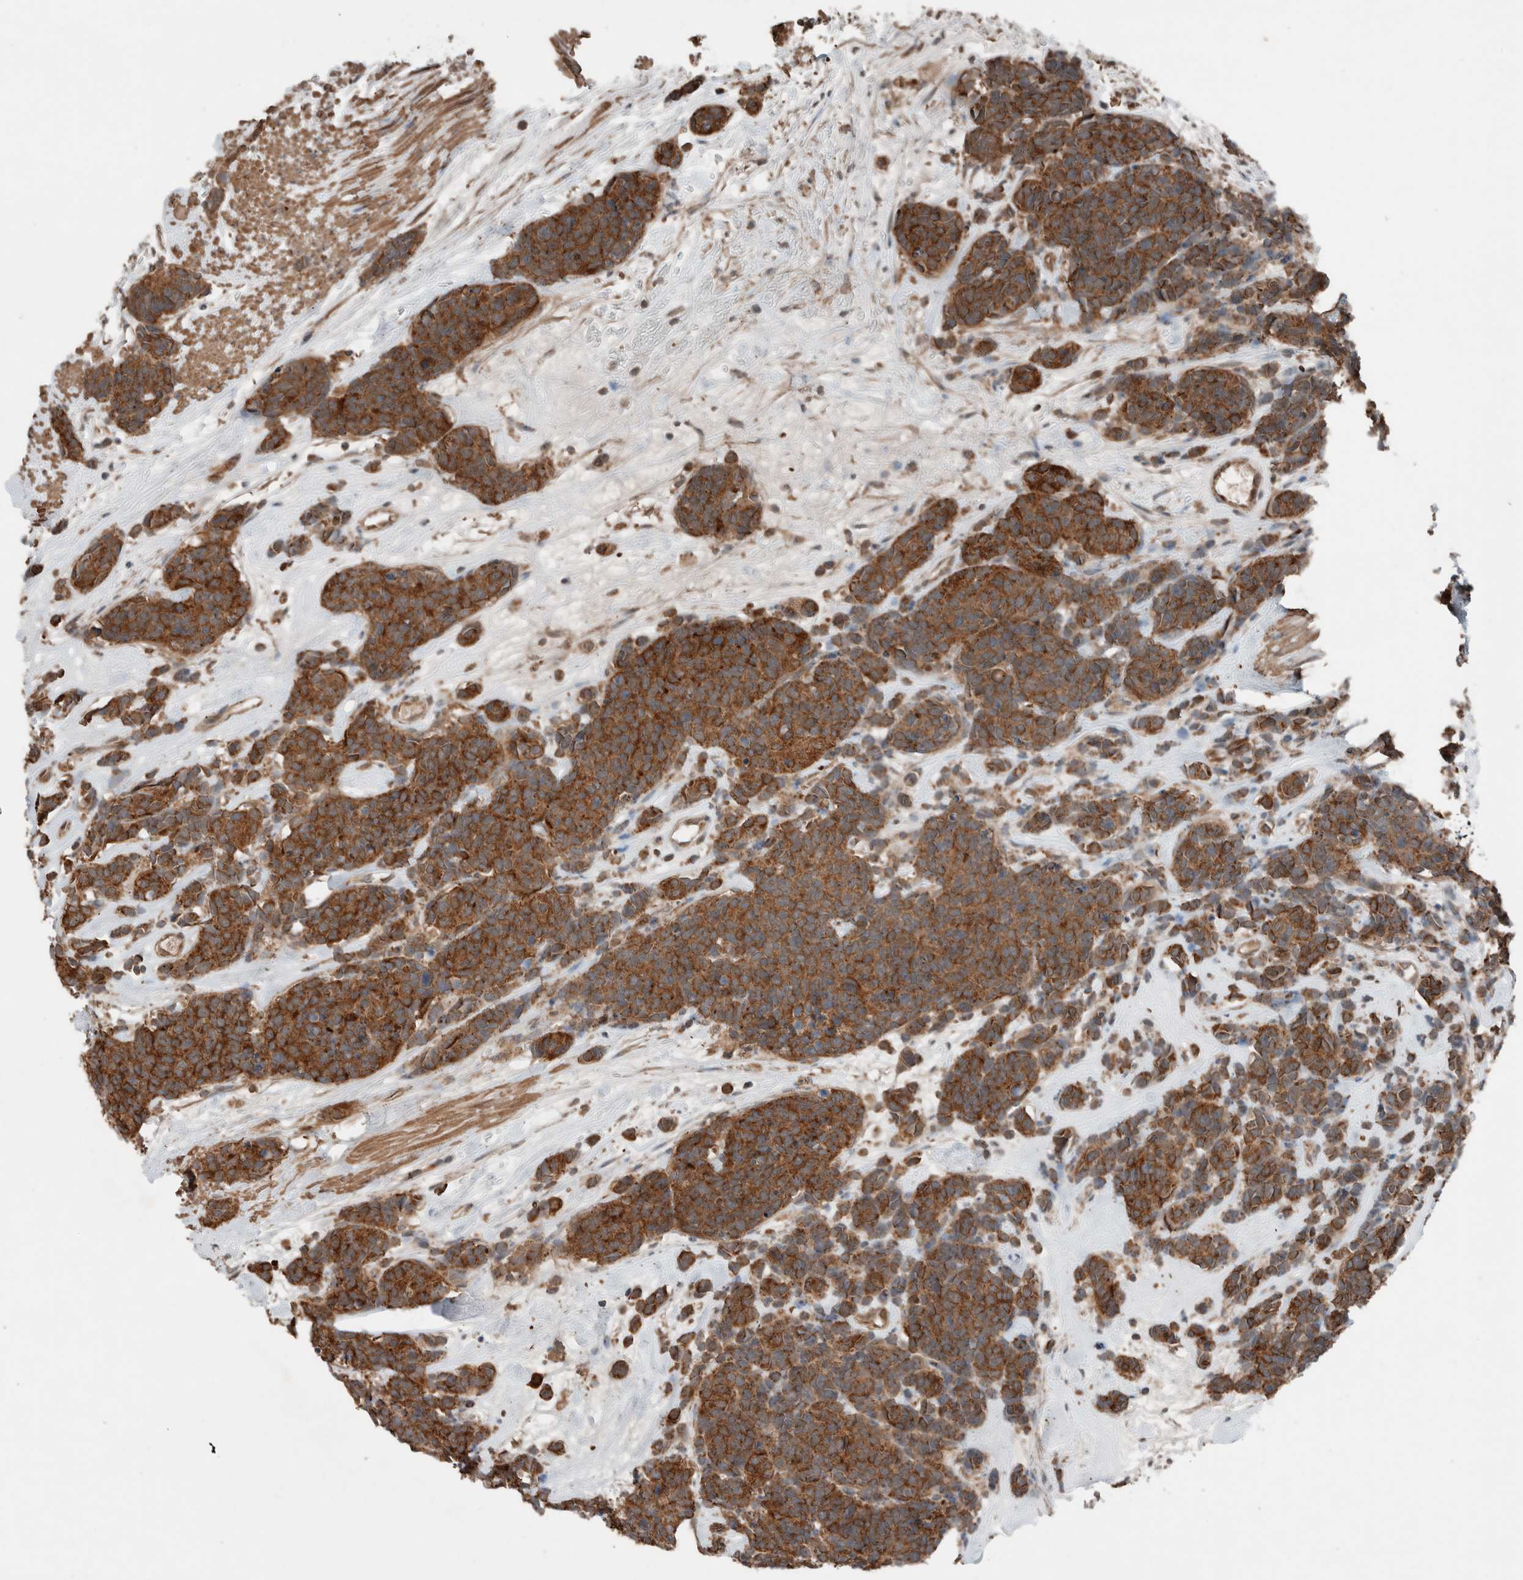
{"staining": {"intensity": "strong", "quantity": ">75%", "location": "cytoplasmic/membranous"}, "tissue": "carcinoid", "cell_type": "Tumor cells", "image_type": "cancer", "snomed": [{"axis": "morphology", "description": "Carcinoma, NOS"}, {"axis": "morphology", "description": "Carcinoid, malignant, NOS"}, {"axis": "topography", "description": "Urinary bladder"}], "caption": "The photomicrograph exhibits a brown stain indicating the presence of a protein in the cytoplasmic/membranous of tumor cells in carcinoma.", "gene": "KLK14", "patient": {"sex": "male", "age": 57}}